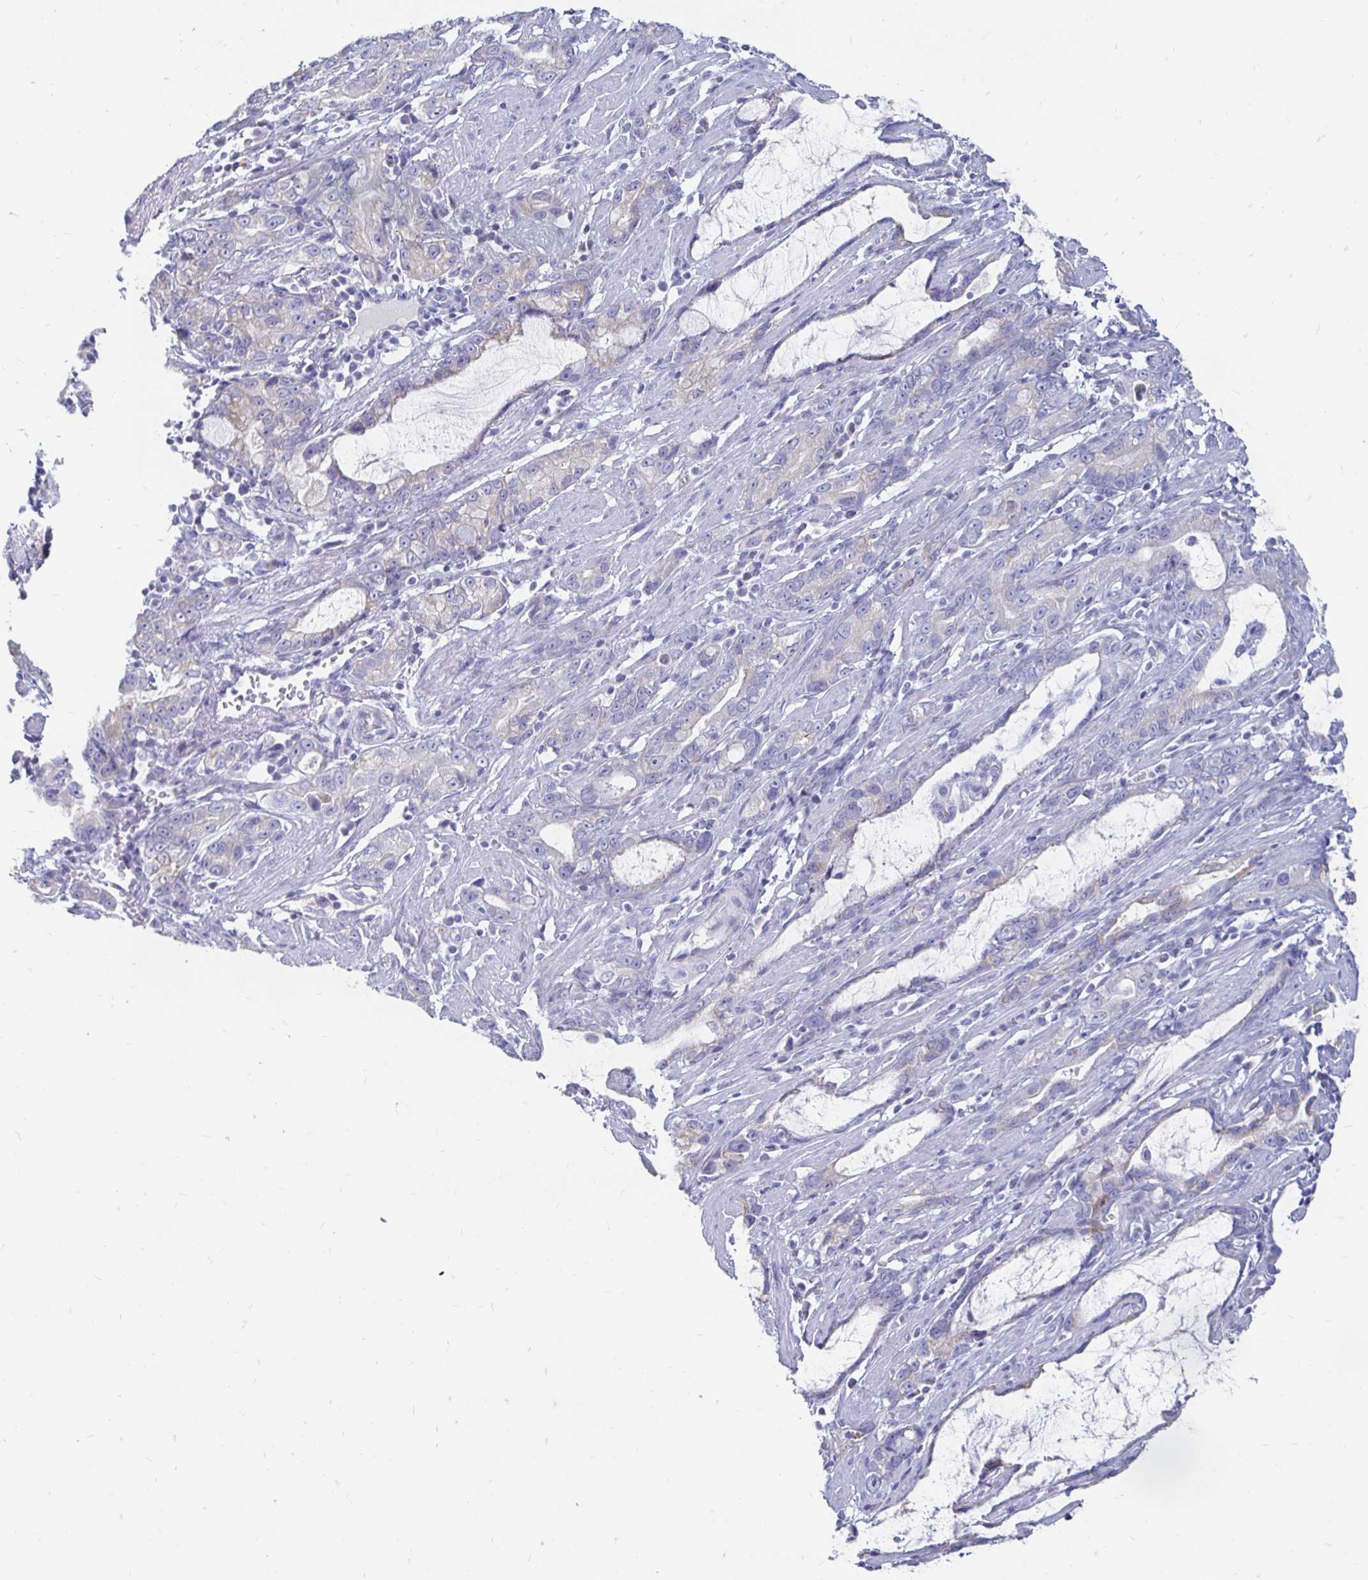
{"staining": {"intensity": "negative", "quantity": "none", "location": "none"}, "tissue": "stomach cancer", "cell_type": "Tumor cells", "image_type": "cancer", "snomed": [{"axis": "morphology", "description": "Adenocarcinoma, NOS"}, {"axis": "topography", "description": "Stomach"}], "caption": "A micrograph of stomach cancer (adenocarcinoma) stained for a protein shows no brown staining in tumor cells.", "gene": "PEG10", "patient": {"sex": "male", "age": 55}}